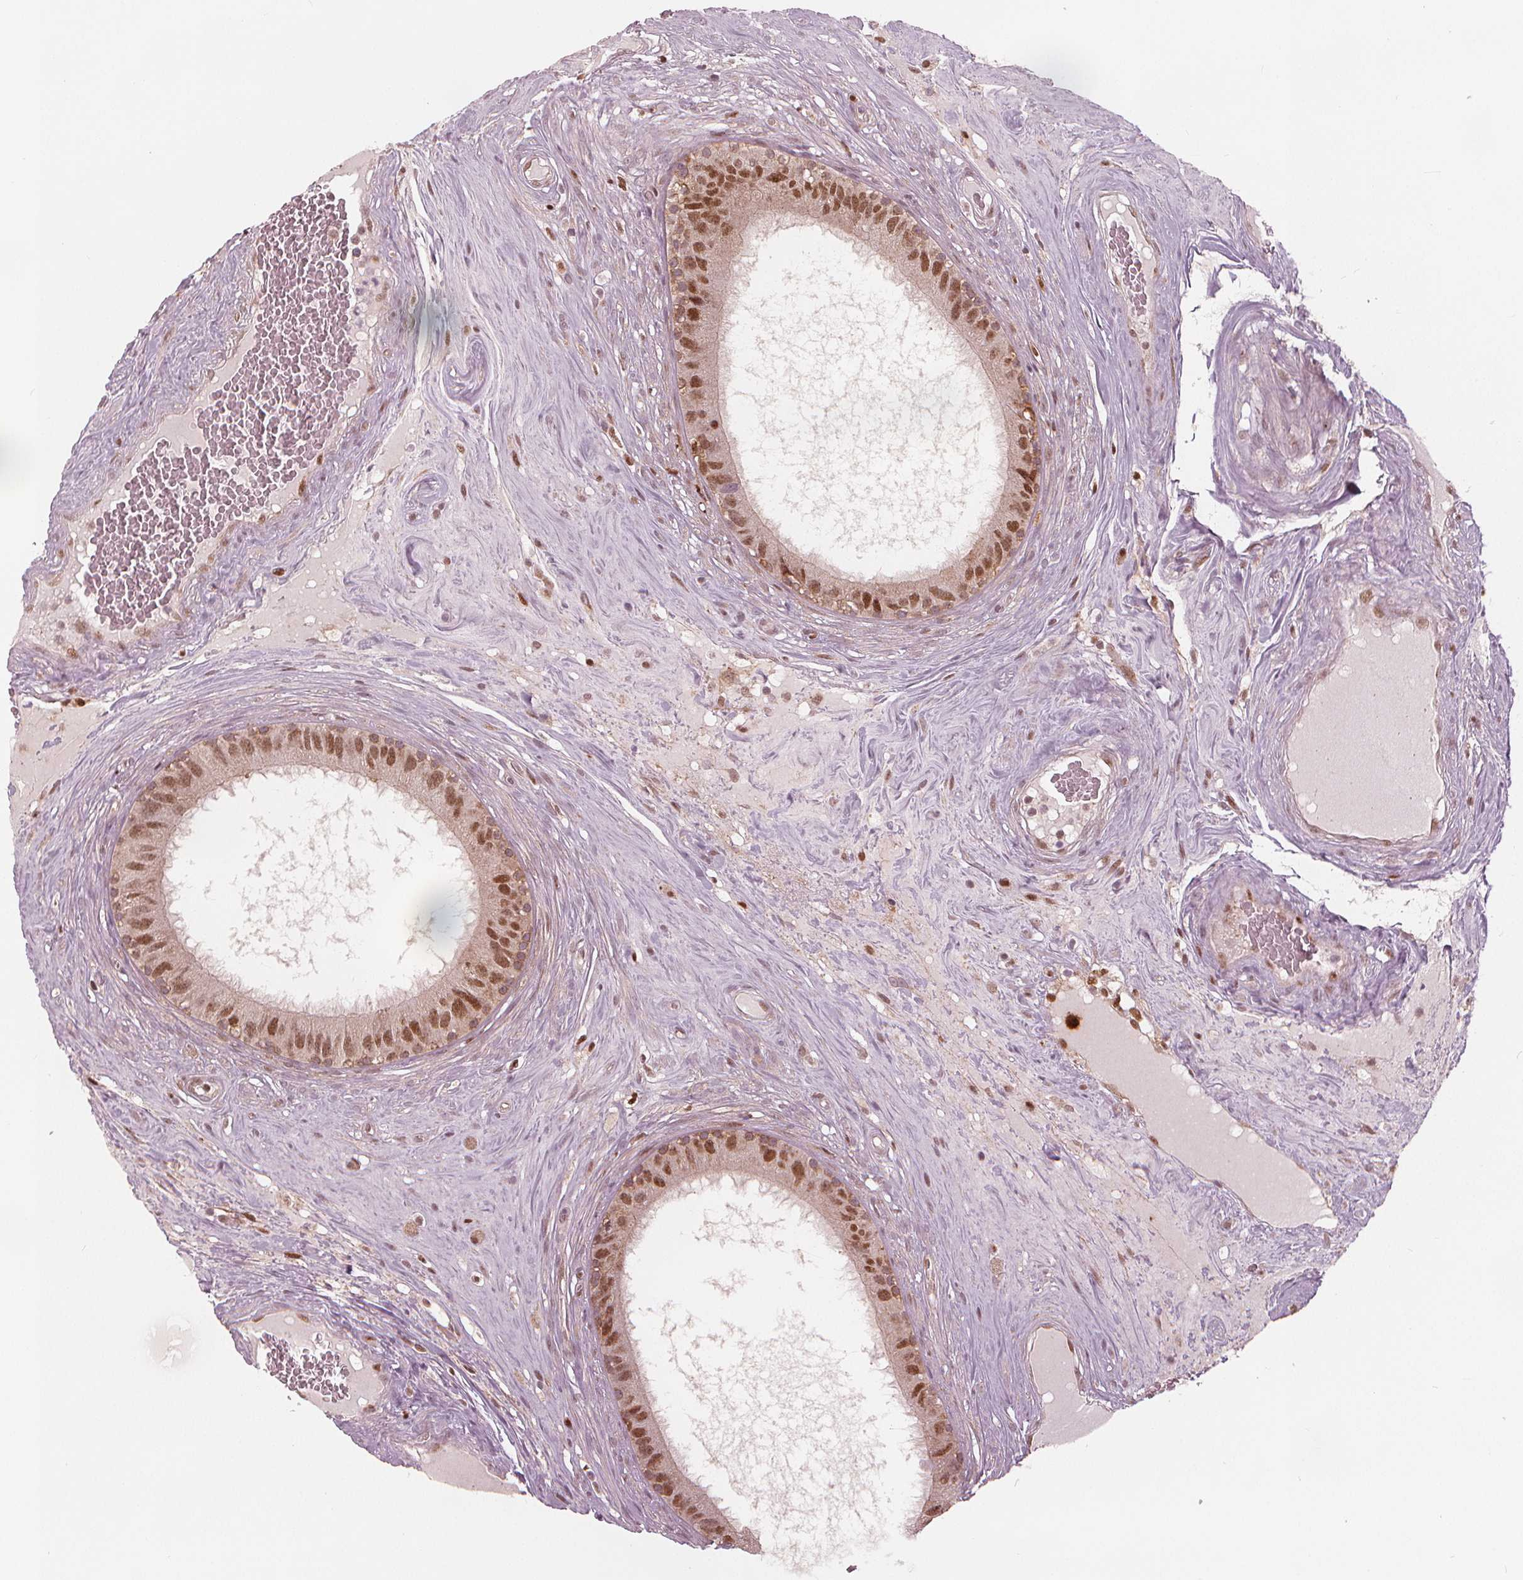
{"staining": {"intensity": "moderate", "quantity": ">75%", "location": "cytoplasmic/membranous,nuclear"}, "tissue": "epididymis", "cell_type": "Glandular cells", "image_type": "normal", "snomed": [{"axis": "morphology", "description": "Normal tissue, NOS"}, {"axis": "topography", "description": "Epididymis"}], "caption": "Protein positivity by immunohistochemistry (IHC) exhibits moderate cytoplasmic/membranous,nuclear positivity in approximately >75% of glandular cells in unremarkable epididymis. The protein of interest is shown in brown color, while the nuclei are stained blue.", "gene": "SQSTM1", "patient": {"sex": "male", "age": 59}}